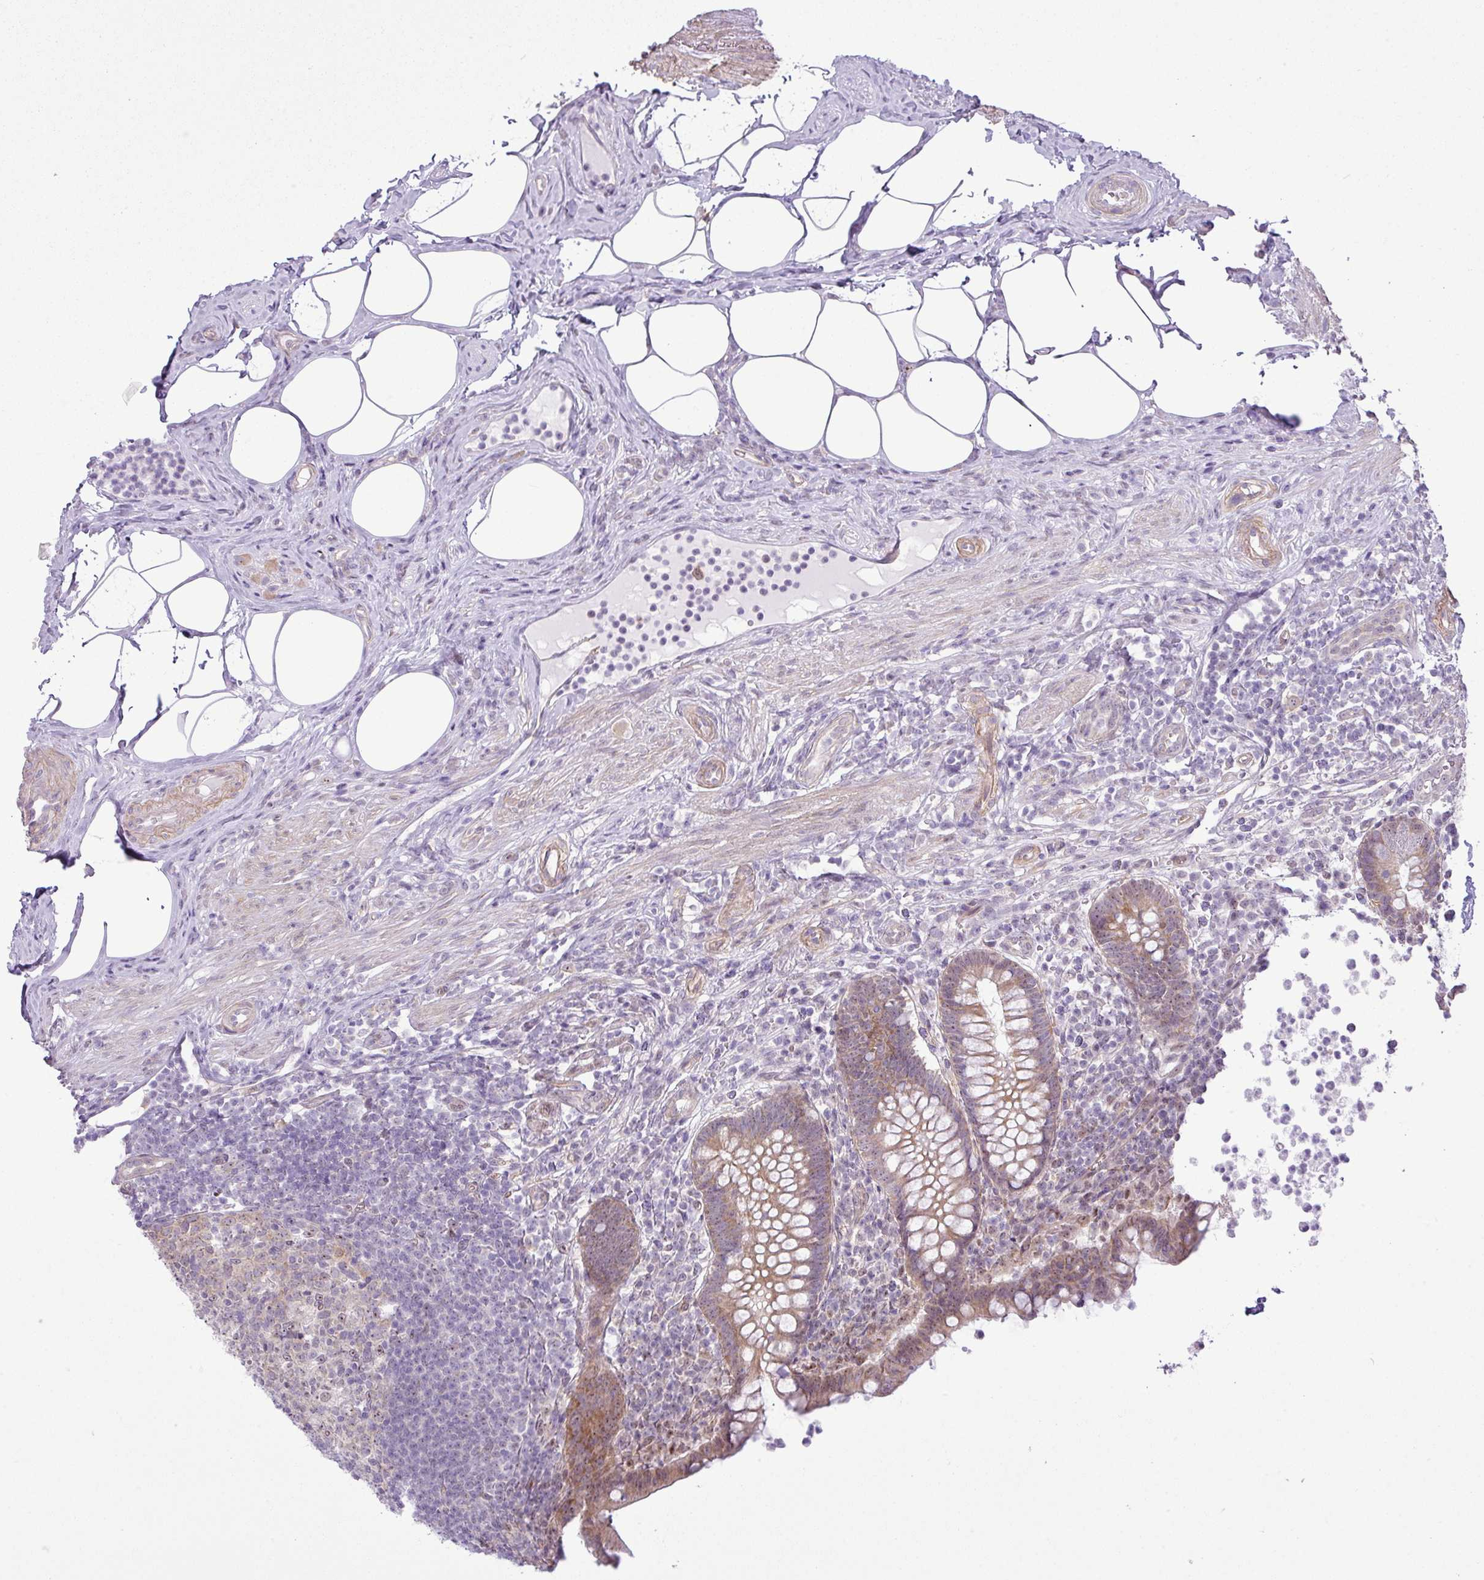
{"staining": {"intensity": "moderate", "quantity": ">75%", "location": "cytoplasmic/membranous"}, "tissue": "appendix", "cell_type": "Glandular cells", "image_type": "normal", "snomed": [{"axis": "morphology", "description": "Normal tissue, NOS"}, {"axis": "topography", "description": "Appendix"}], "caption": "A micrograph of human appendix stained for a protein shows moderate cytoplasmic/membranous brown staining in glandular cells.", "gene": "MAK16", "patient": {"sex": "female", "age": 56}}